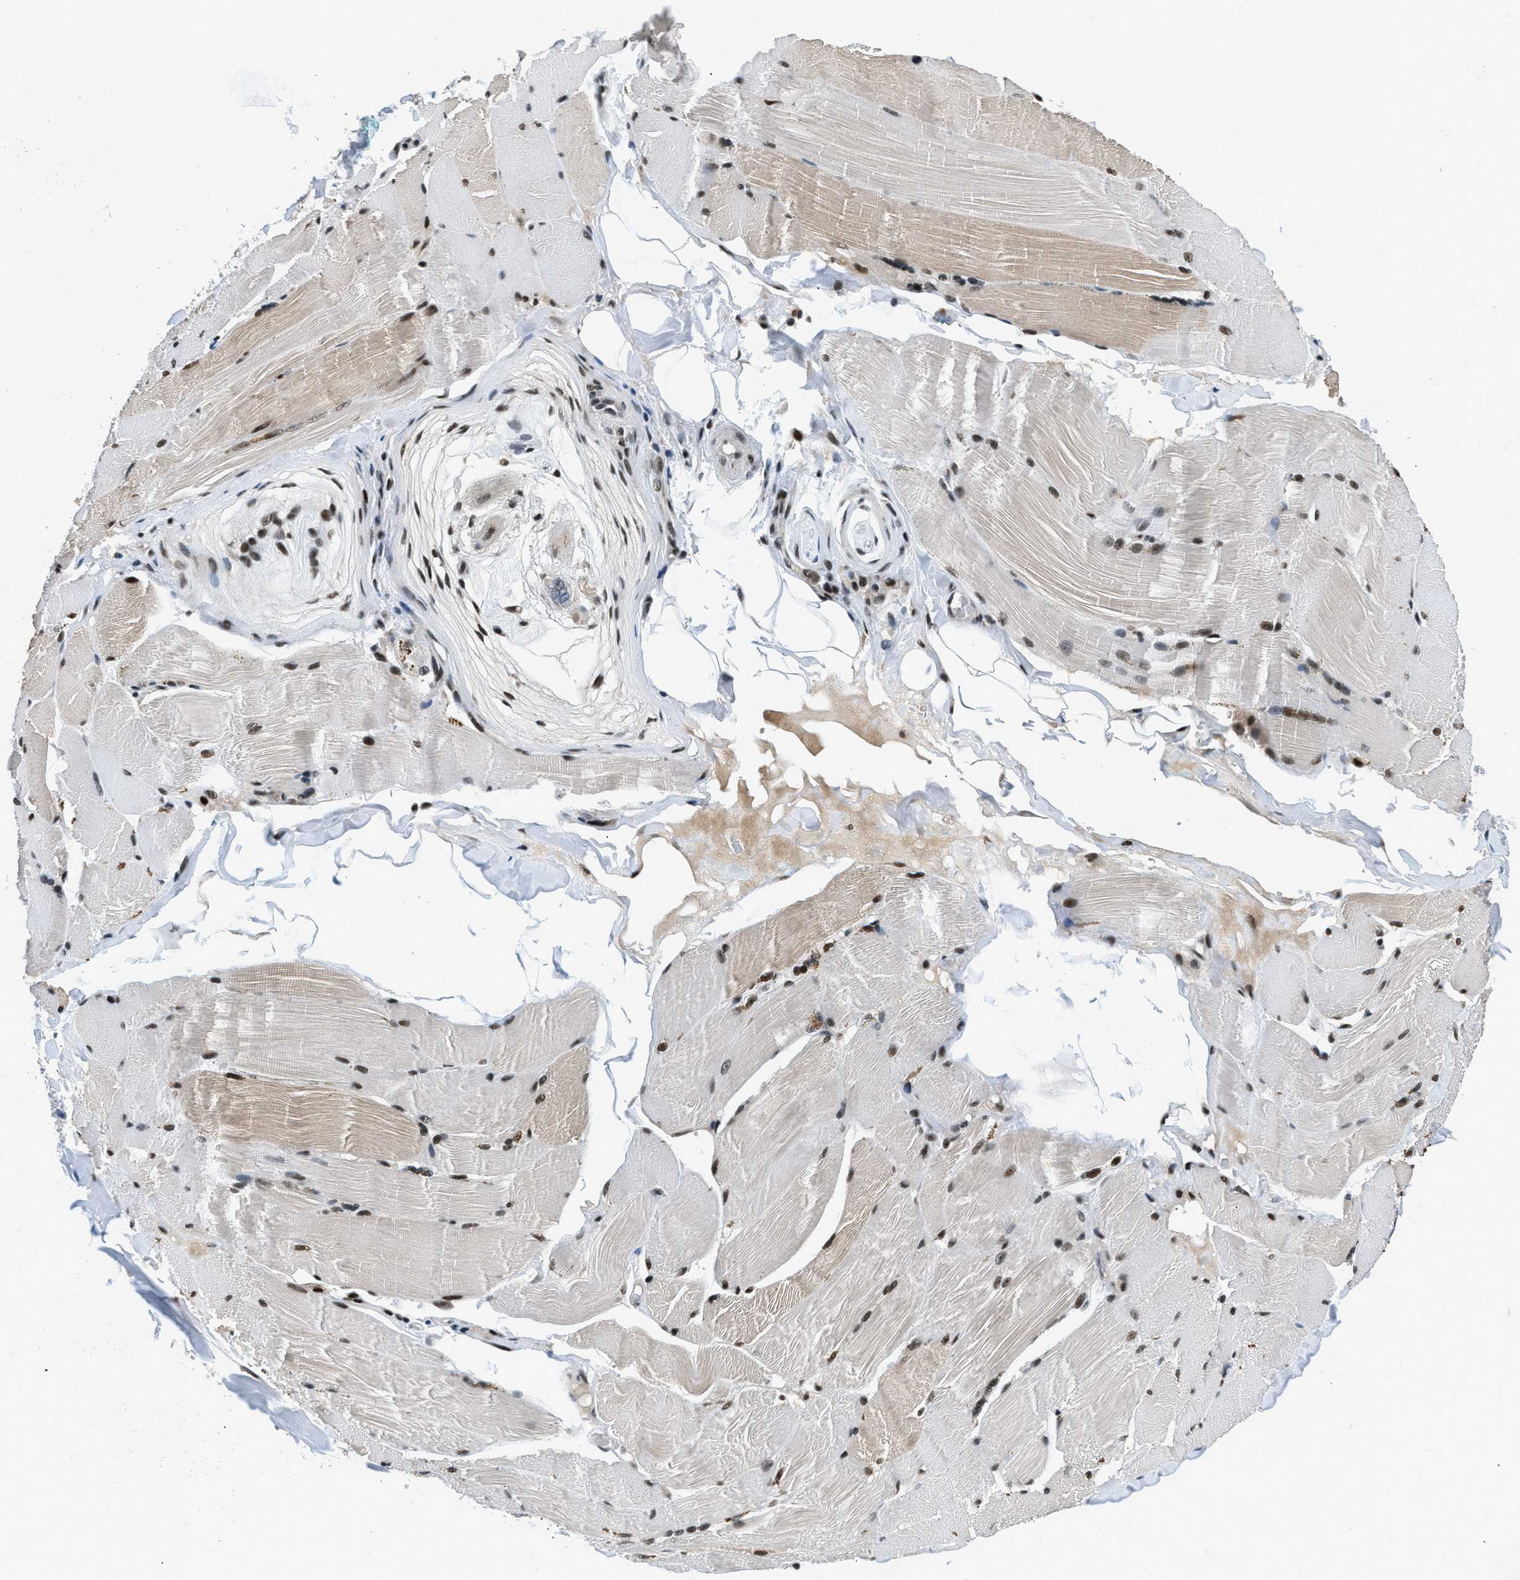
{"staining": {"intensity": "strong", "quantity": ">75%", "location": "cytoplasmic/membranous,nuclear"}, "tissue": "skeletal muscle", "cell_type": "Myocytes", "image_type": "normal", "snomed": [{"axis": "morphology", "description": "Normal tissue, NOS"}, {"axis": "topography", "description": "Skin"}, {"axis": "topography", "description": "Skeletal muscle"}], "caption": "Protein analysis of benign skeletal muscle reveals strong cytoplasmic/membranous,nuclear positivity in about >75% of myocytes. The protein is stained brown, and the nuclei are stained in blue (DAB IHC with brightfield microscopy, high magnification).", "gene": "KDM3B", "patient": {"sex": "male", "age": 83}}